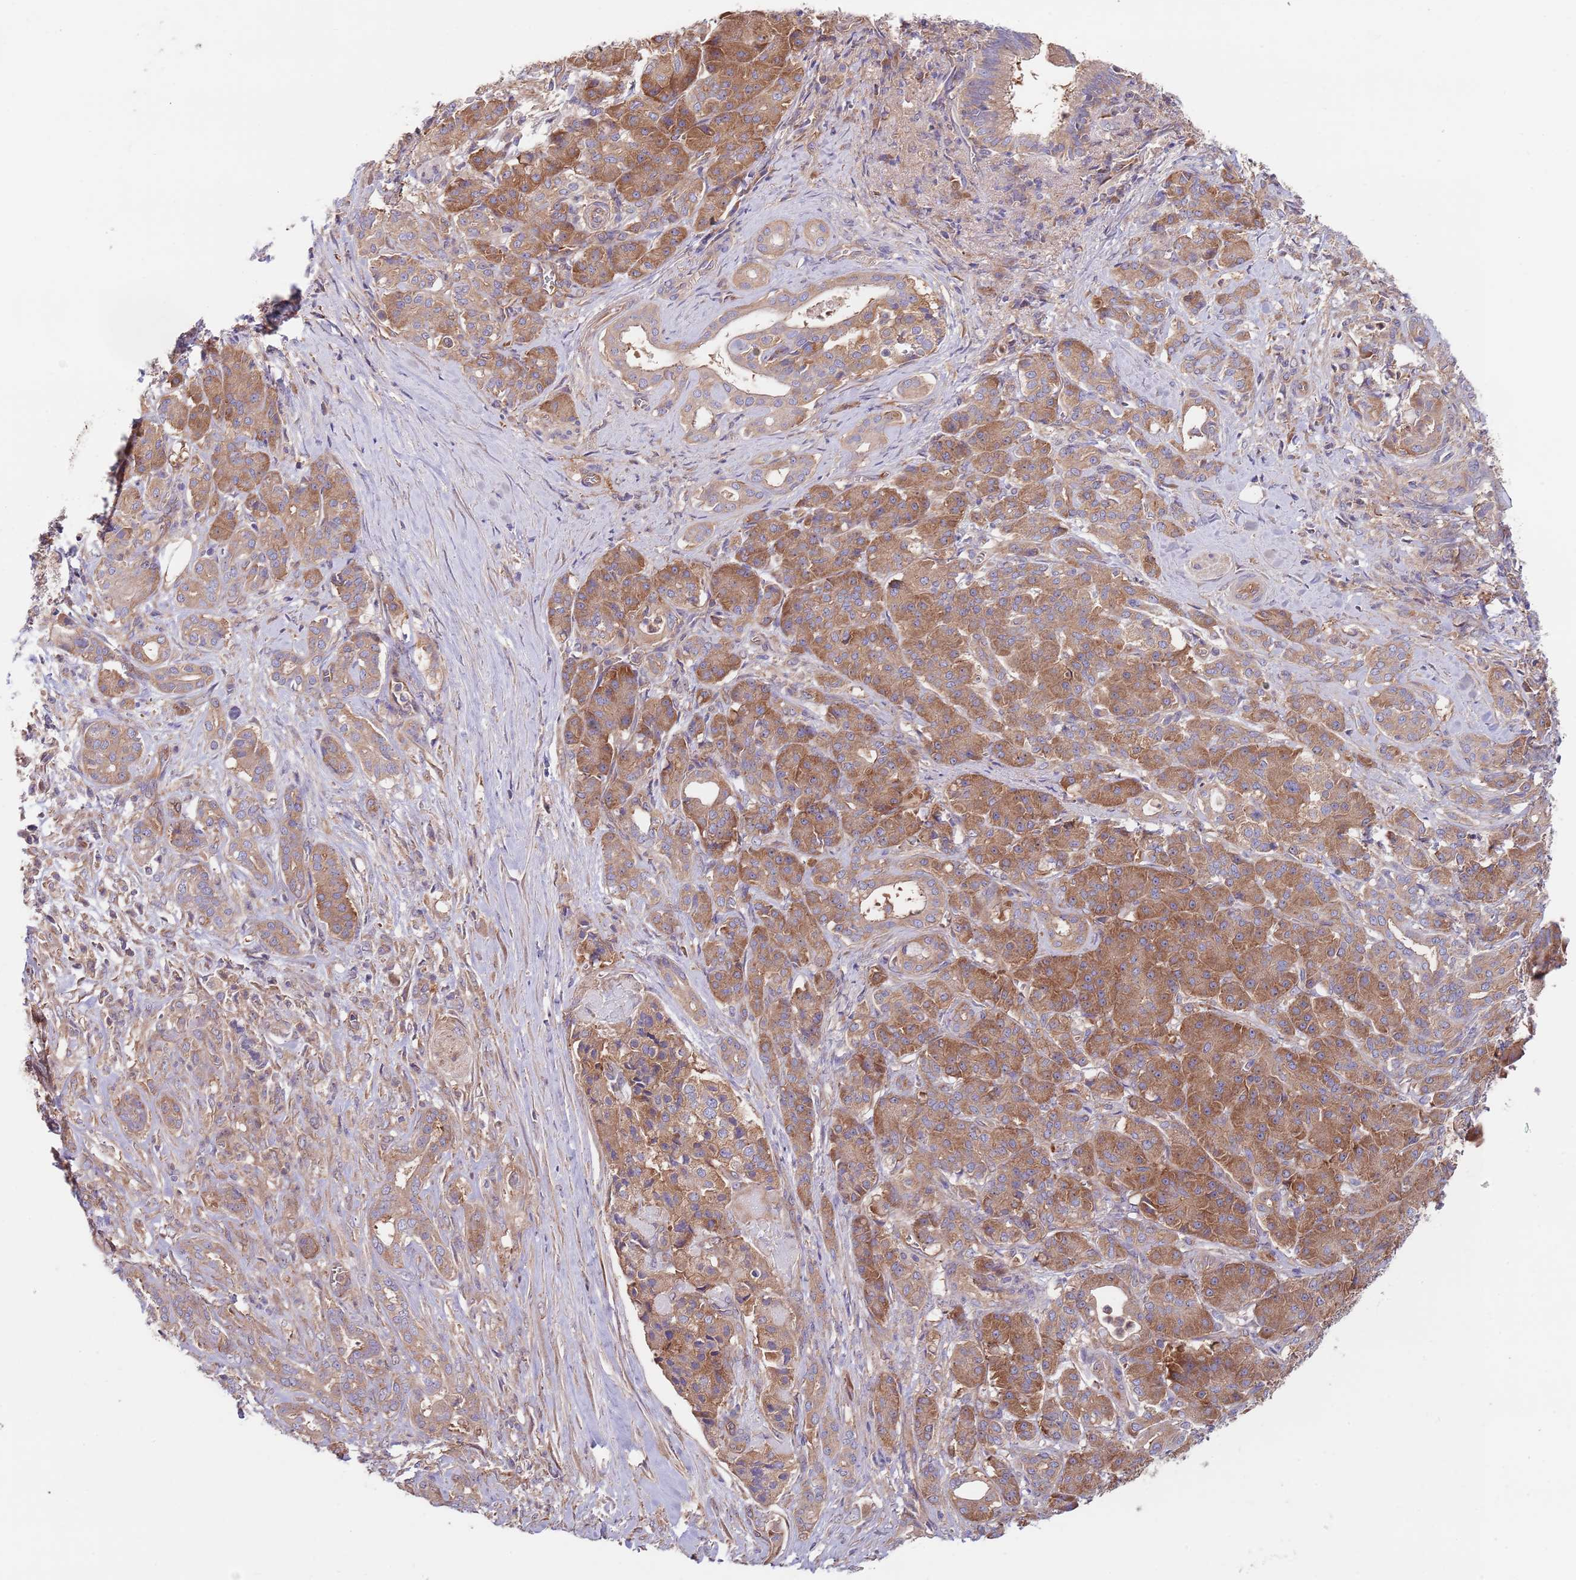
{"staining": {"intensity": "moderate", "quantity": ">75%", "location": "cytoplasmic/membranous"}, "tissue": "pancreatic cancer", "cell_type": "Tumor cells", "image_type": "cancer", "snomed": [{"axis": "morphology", "description": "Adenocarcinoma, NOS"}, {"axis": "topography", "description": "Pancreas"}], "caption": "An immunohistochemistry photomicrograph of neoplastic tissue is shown. Protein staining in brown highlights moderate cytoplasmic/membranous positivity in adenocarcinoma (pancreatic) within tumor cells.", "gene": "EIF3F", "patient": {"sex": "male", "age": 57}}